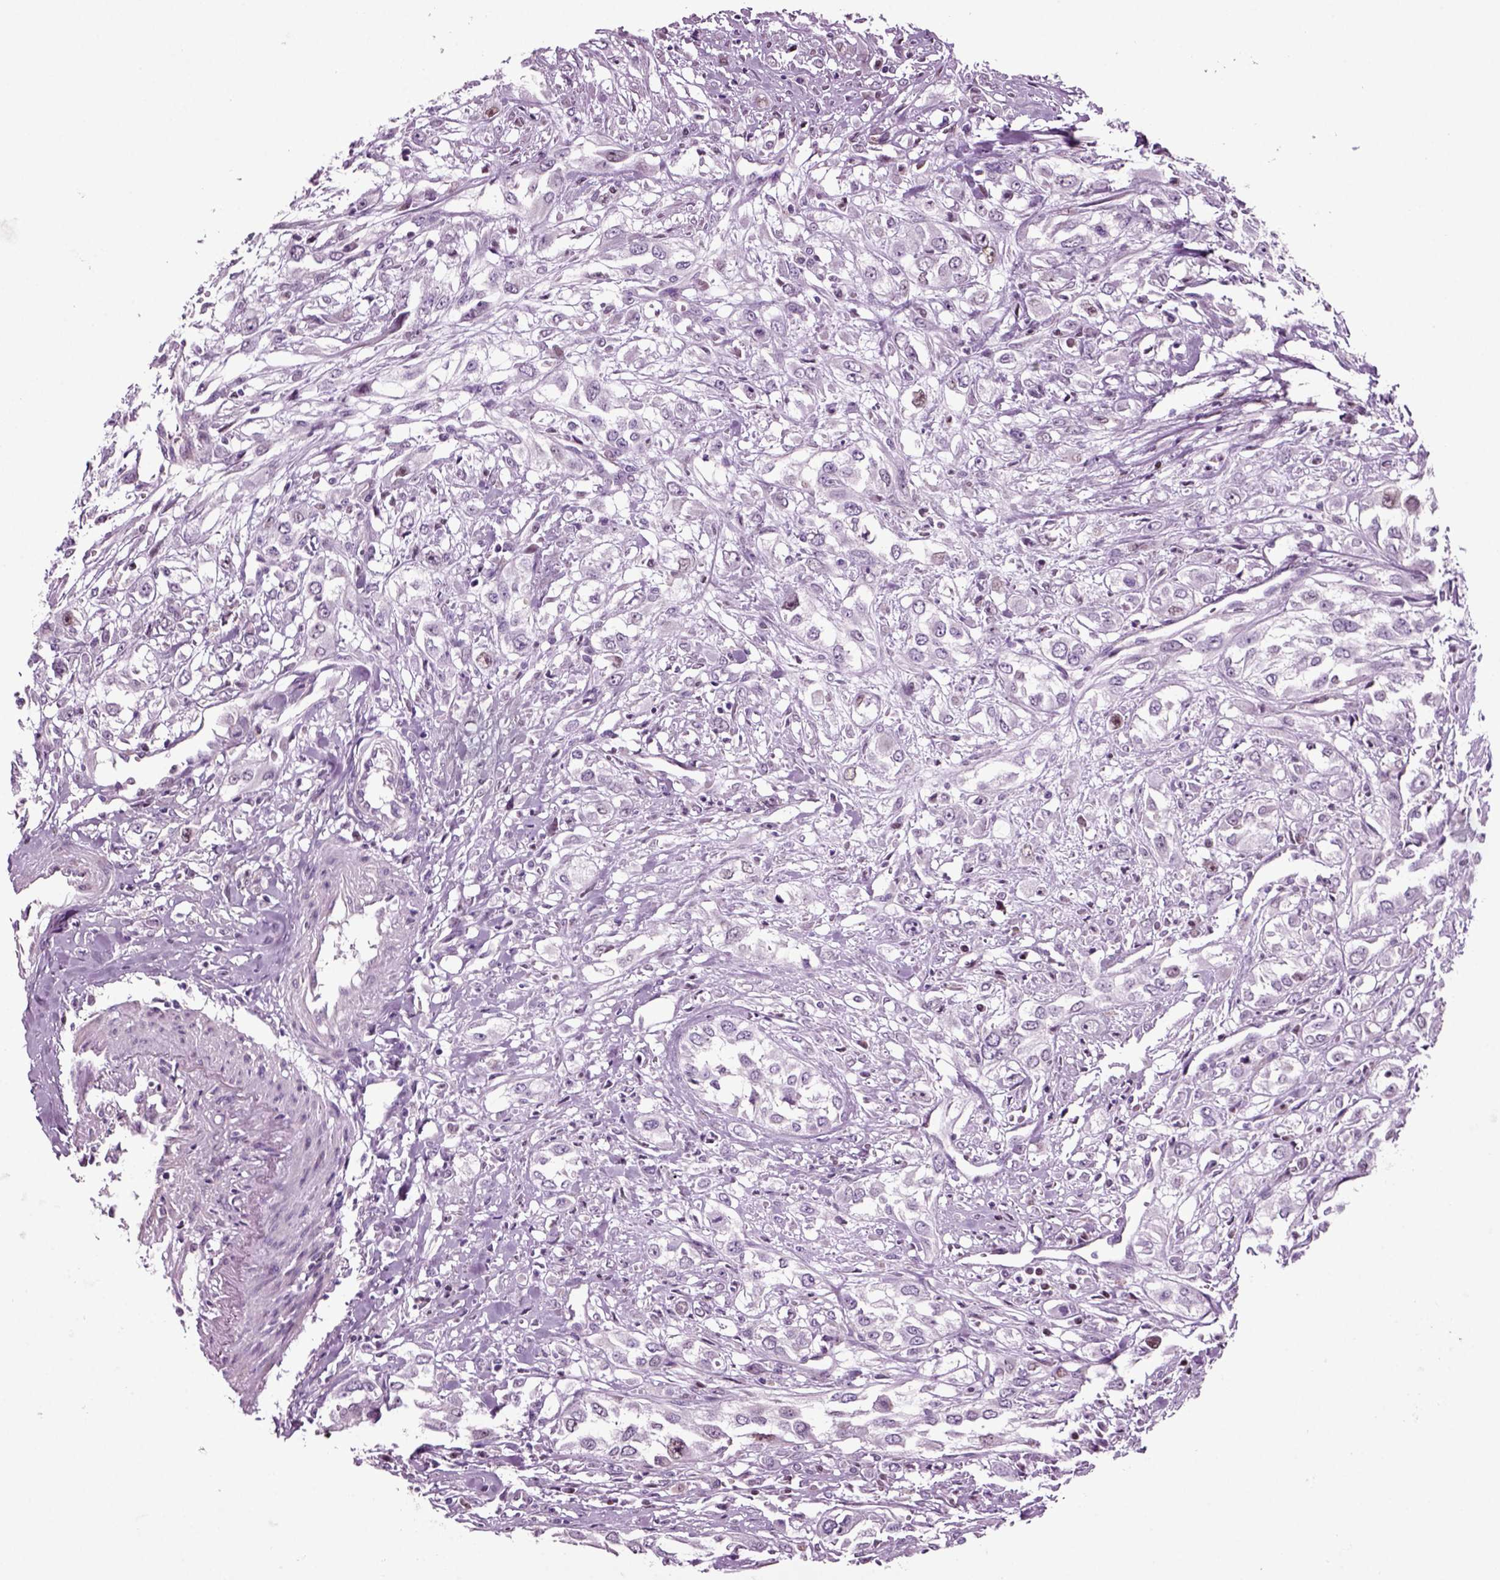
{"staining": {"intensity": "negative", "quantity": "none", "location": "none"}, "tissue": "urothelial cancer", "cell_type": "Tumor cells", "image_type": "cancer", "snomed": [{"axis": "morphology", "description": "Urothelial carcinoma, High grade"}, {"axis": "topography", "description": "Urinary bladder"}], "caption": "The photomicrograph exhibits no significant positivity in tumor cells of high-grade urothelial carcinoma.", "gene": "ARID3A", "patient": {"sex": "male", "age": 67}}